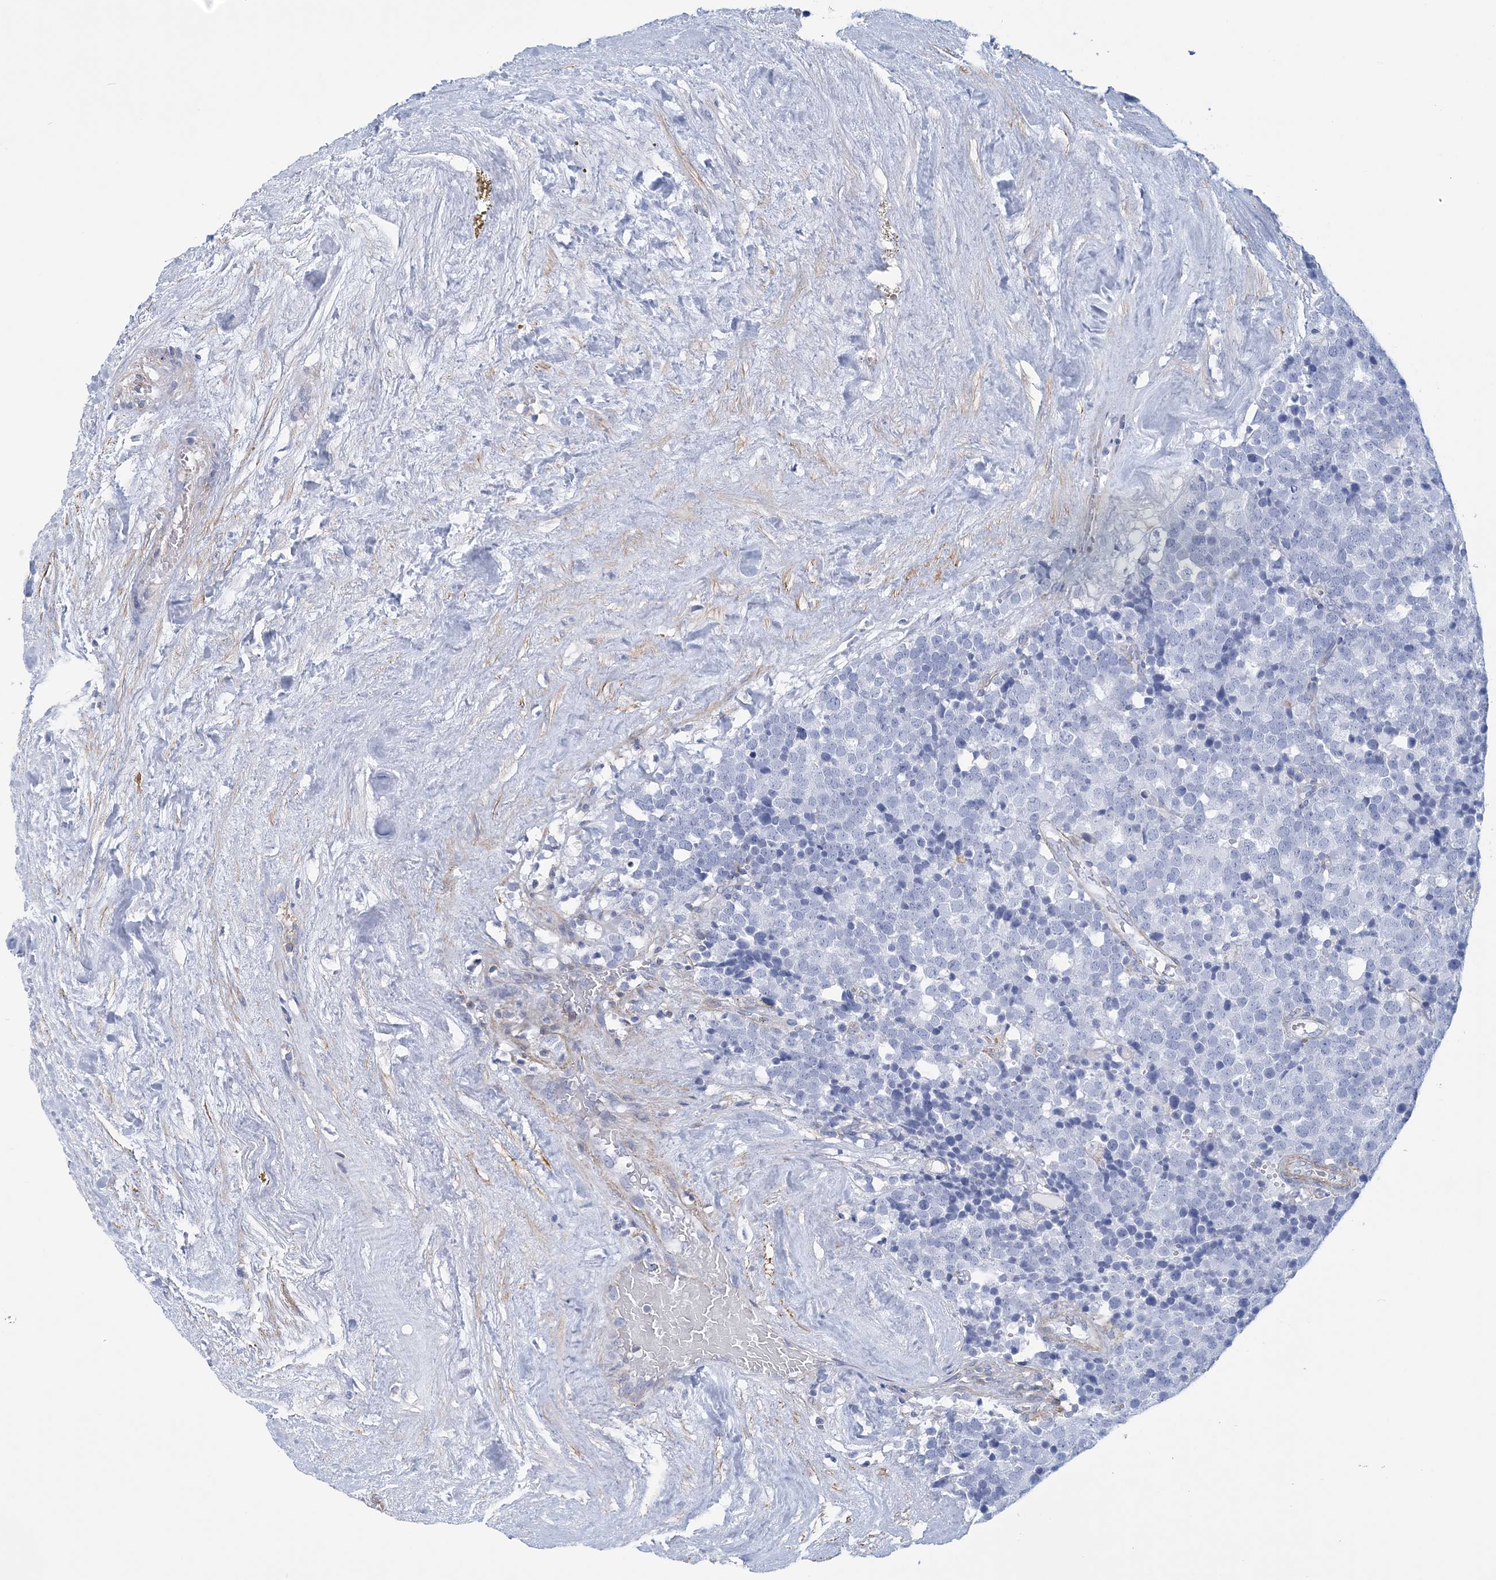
{"staining": {"intensity": "negative", "quantity": "none", "location": "none"}, "tissue": "testis cancer", "cell_type": "Tumor cells", "image_type": "cancer", "snomed": [{"axis": "morphology", "description": "Seminoma, NOS"}, {"axis": "topography", "description": "Testis"}], "caption": "The immunohistochemistry (IHC) image has no significant staining in tumor cells of testis seminoma tissue.", "gene": "C11orf21", "patient": {"sex": "male", "age": 71}}